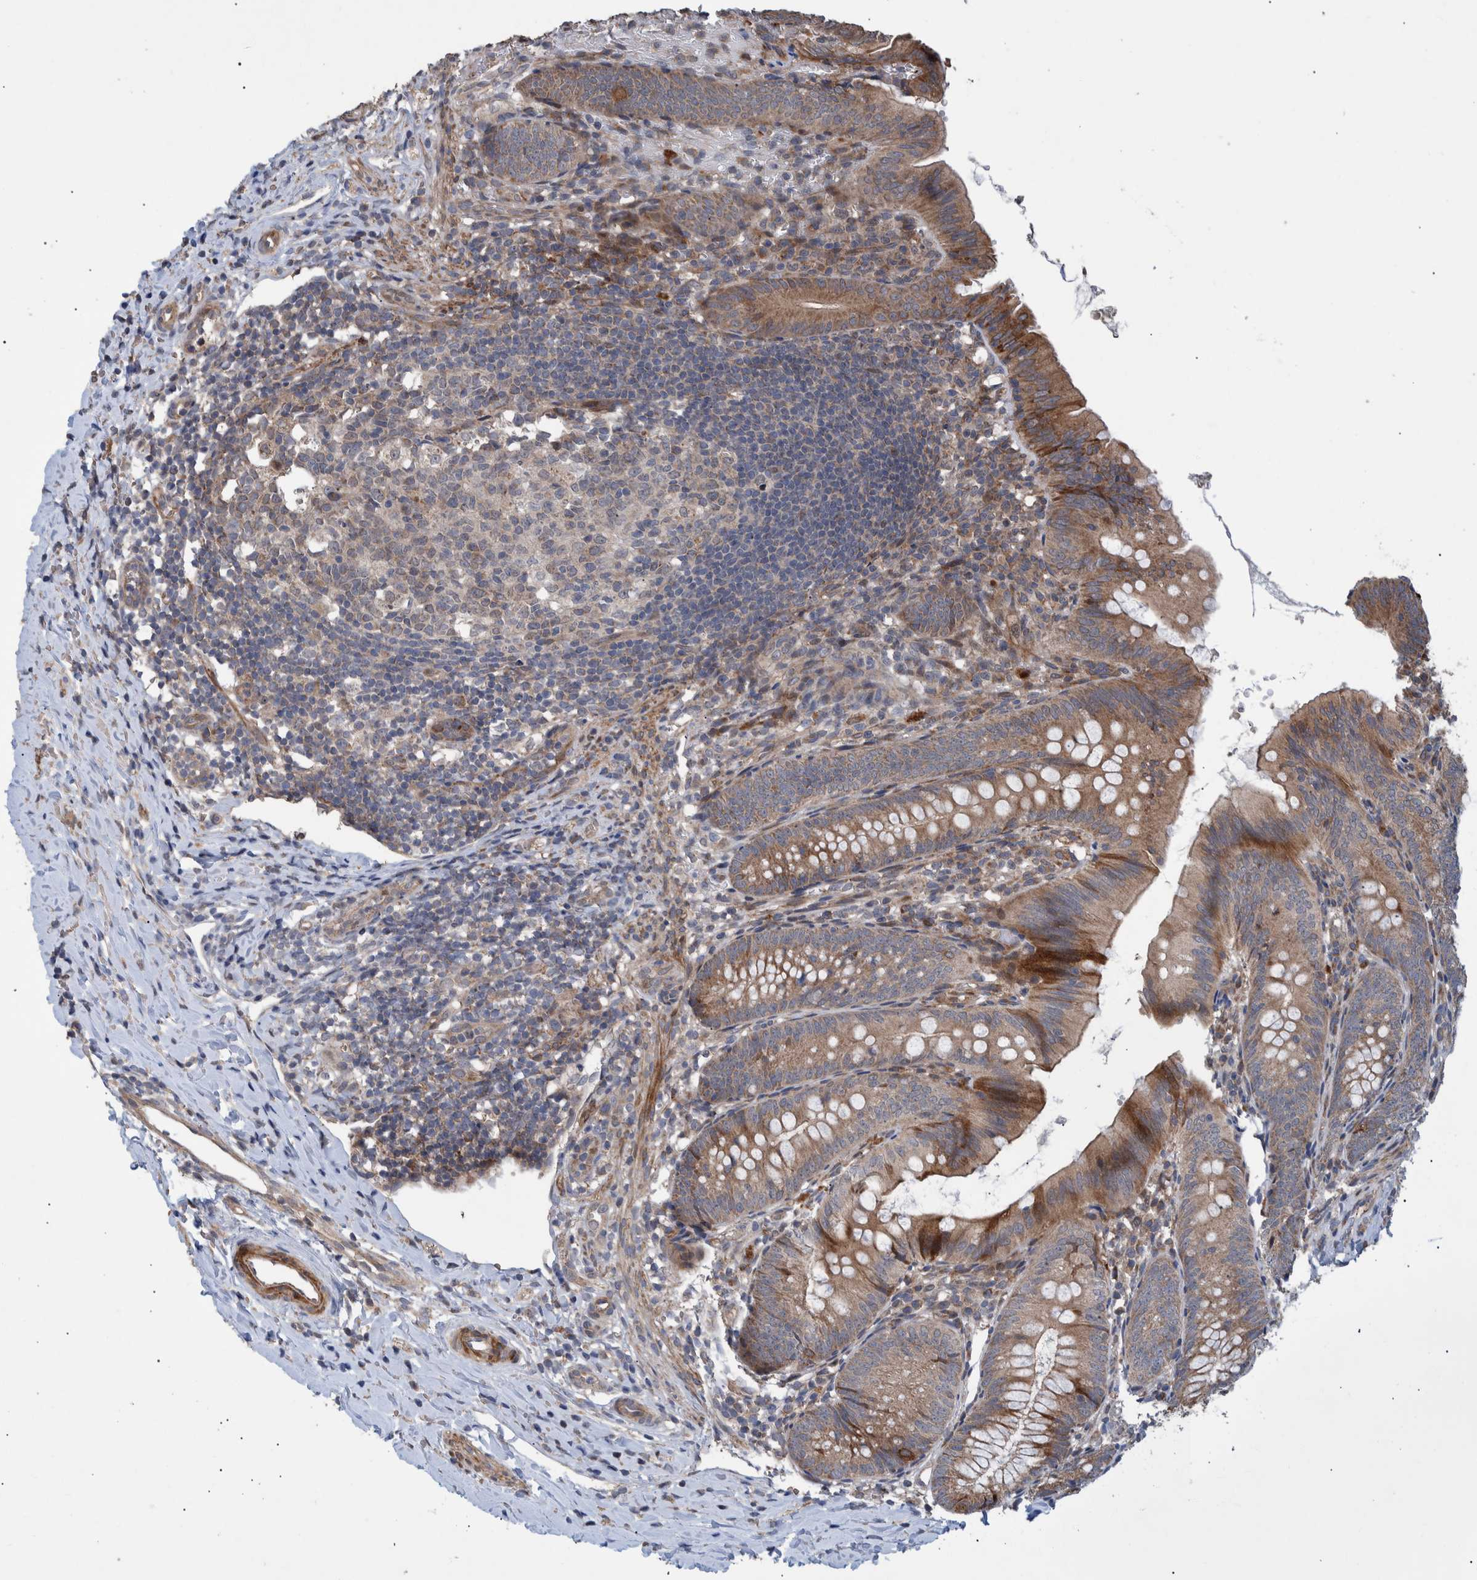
{"staining": {"intensity": "moderate", "quantity": "<25%", "location": "cytoplasmic/membranous"}, "tissue": "appendix", "cell_type": "Glandular cells", "image_type": "normal", "snomed": [{"axis": "morphology", "description": "Normal tissue, NOS"}, {"axis": "topography", "description": "Appendix"}], "caption": "A photomicrograph of human appendix stained for a protein demonstrates moderate cytoplasmic/membranous brown staining in glandular cells.", "gene": "B3GNTL1", "patient": {"sex": "male", "age": 1}}